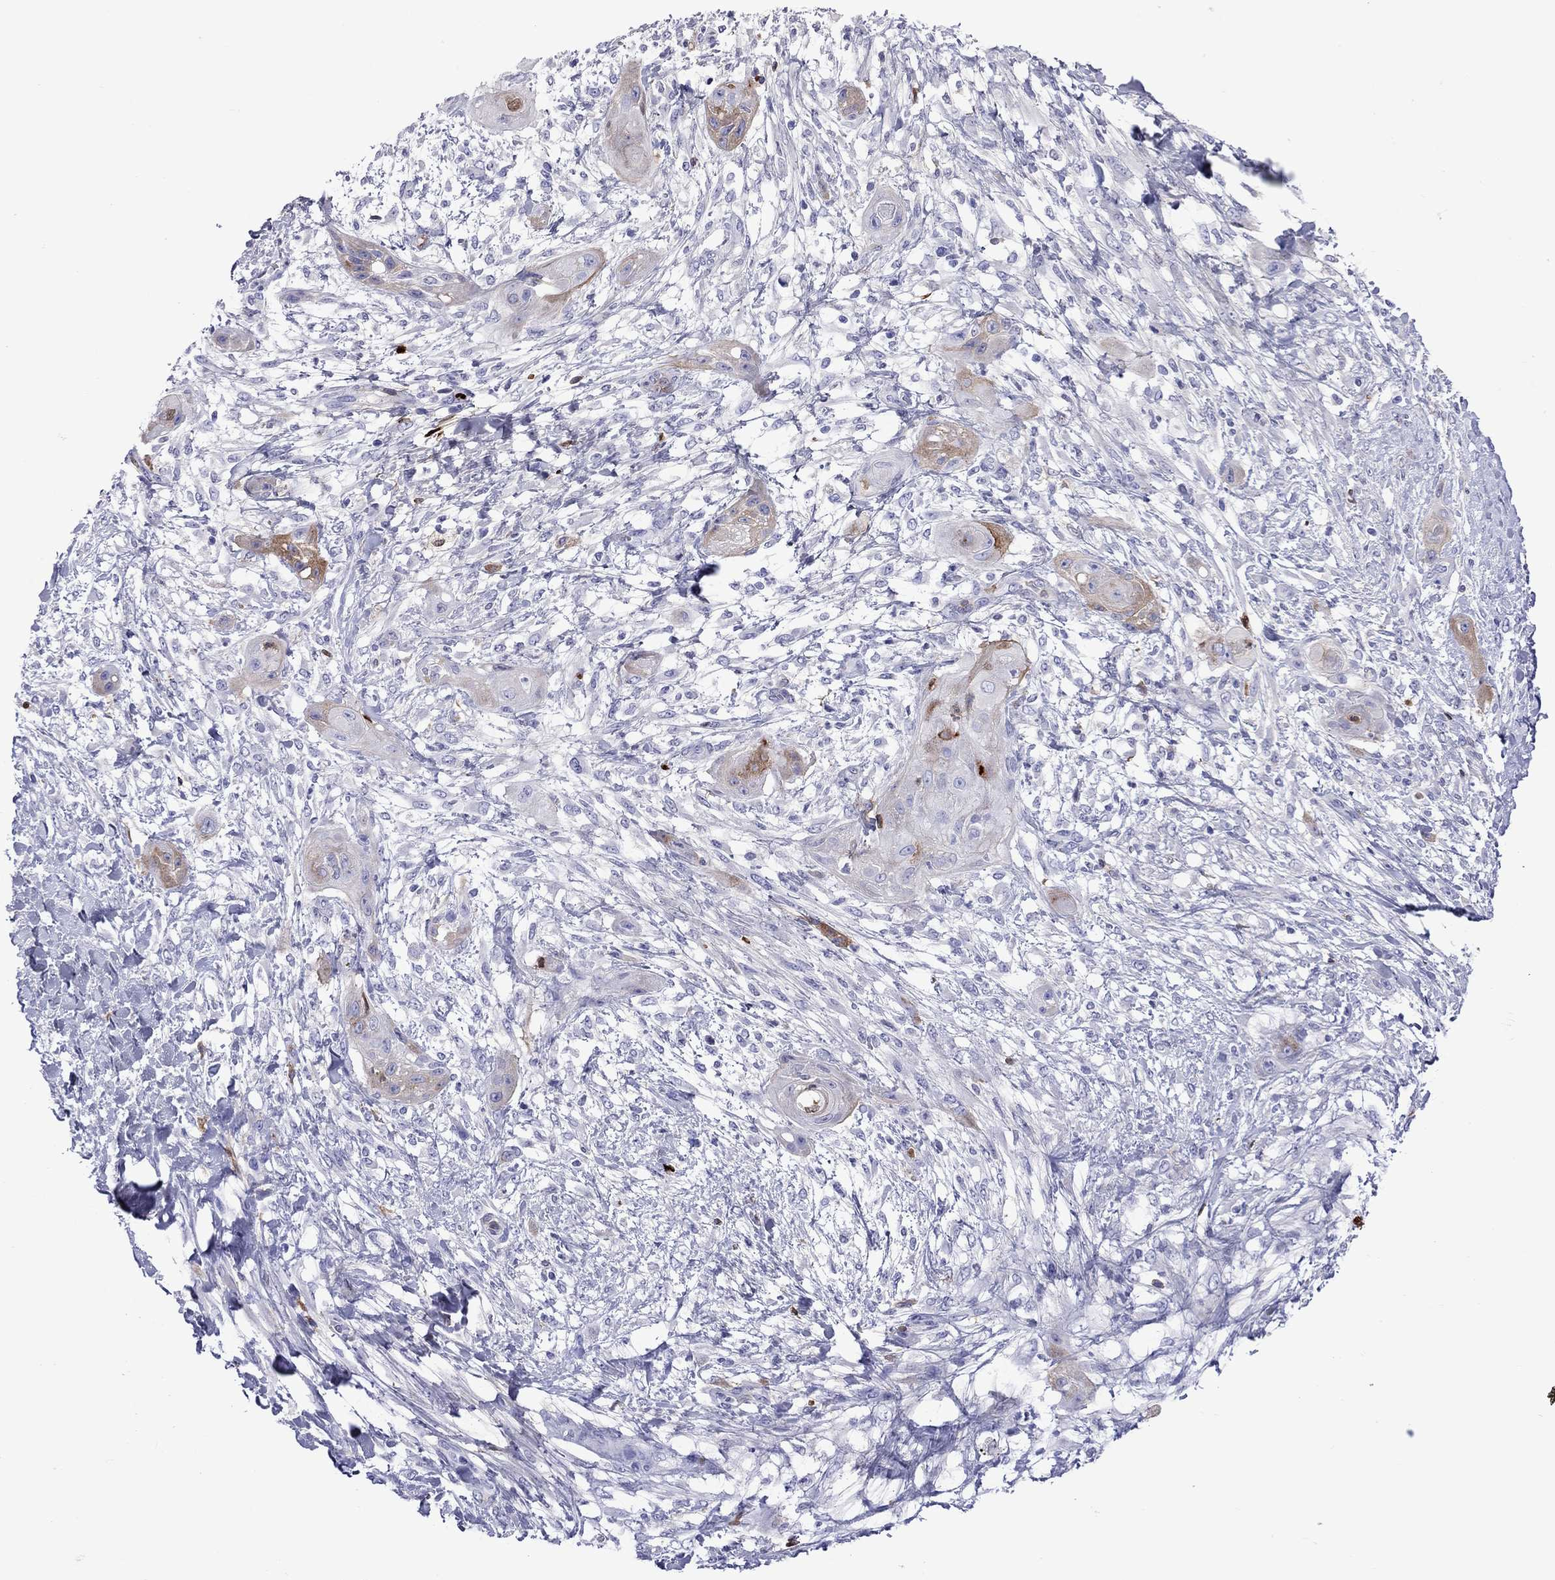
{"staining": {"intensity": "weak", "quantity": "<25%", "location": "cytoplasmic/membranous"}, "tissue": "skin cancer", "cell_type": "Tumor cells", "image_type": "cancer", "snomed": [{"axis": "morphology", "description": "Squamous cell carcinoma, NOS"}, {"axis": "topography", "description": "Skin"}], "caption": "This is an immunohistochemistry photomicrograph of human squamous cell carcinoma (skin). There is no positivity in tumor cells.", "gene": "SERPINA3", "patient": {"sex": "male", "age": 62}}